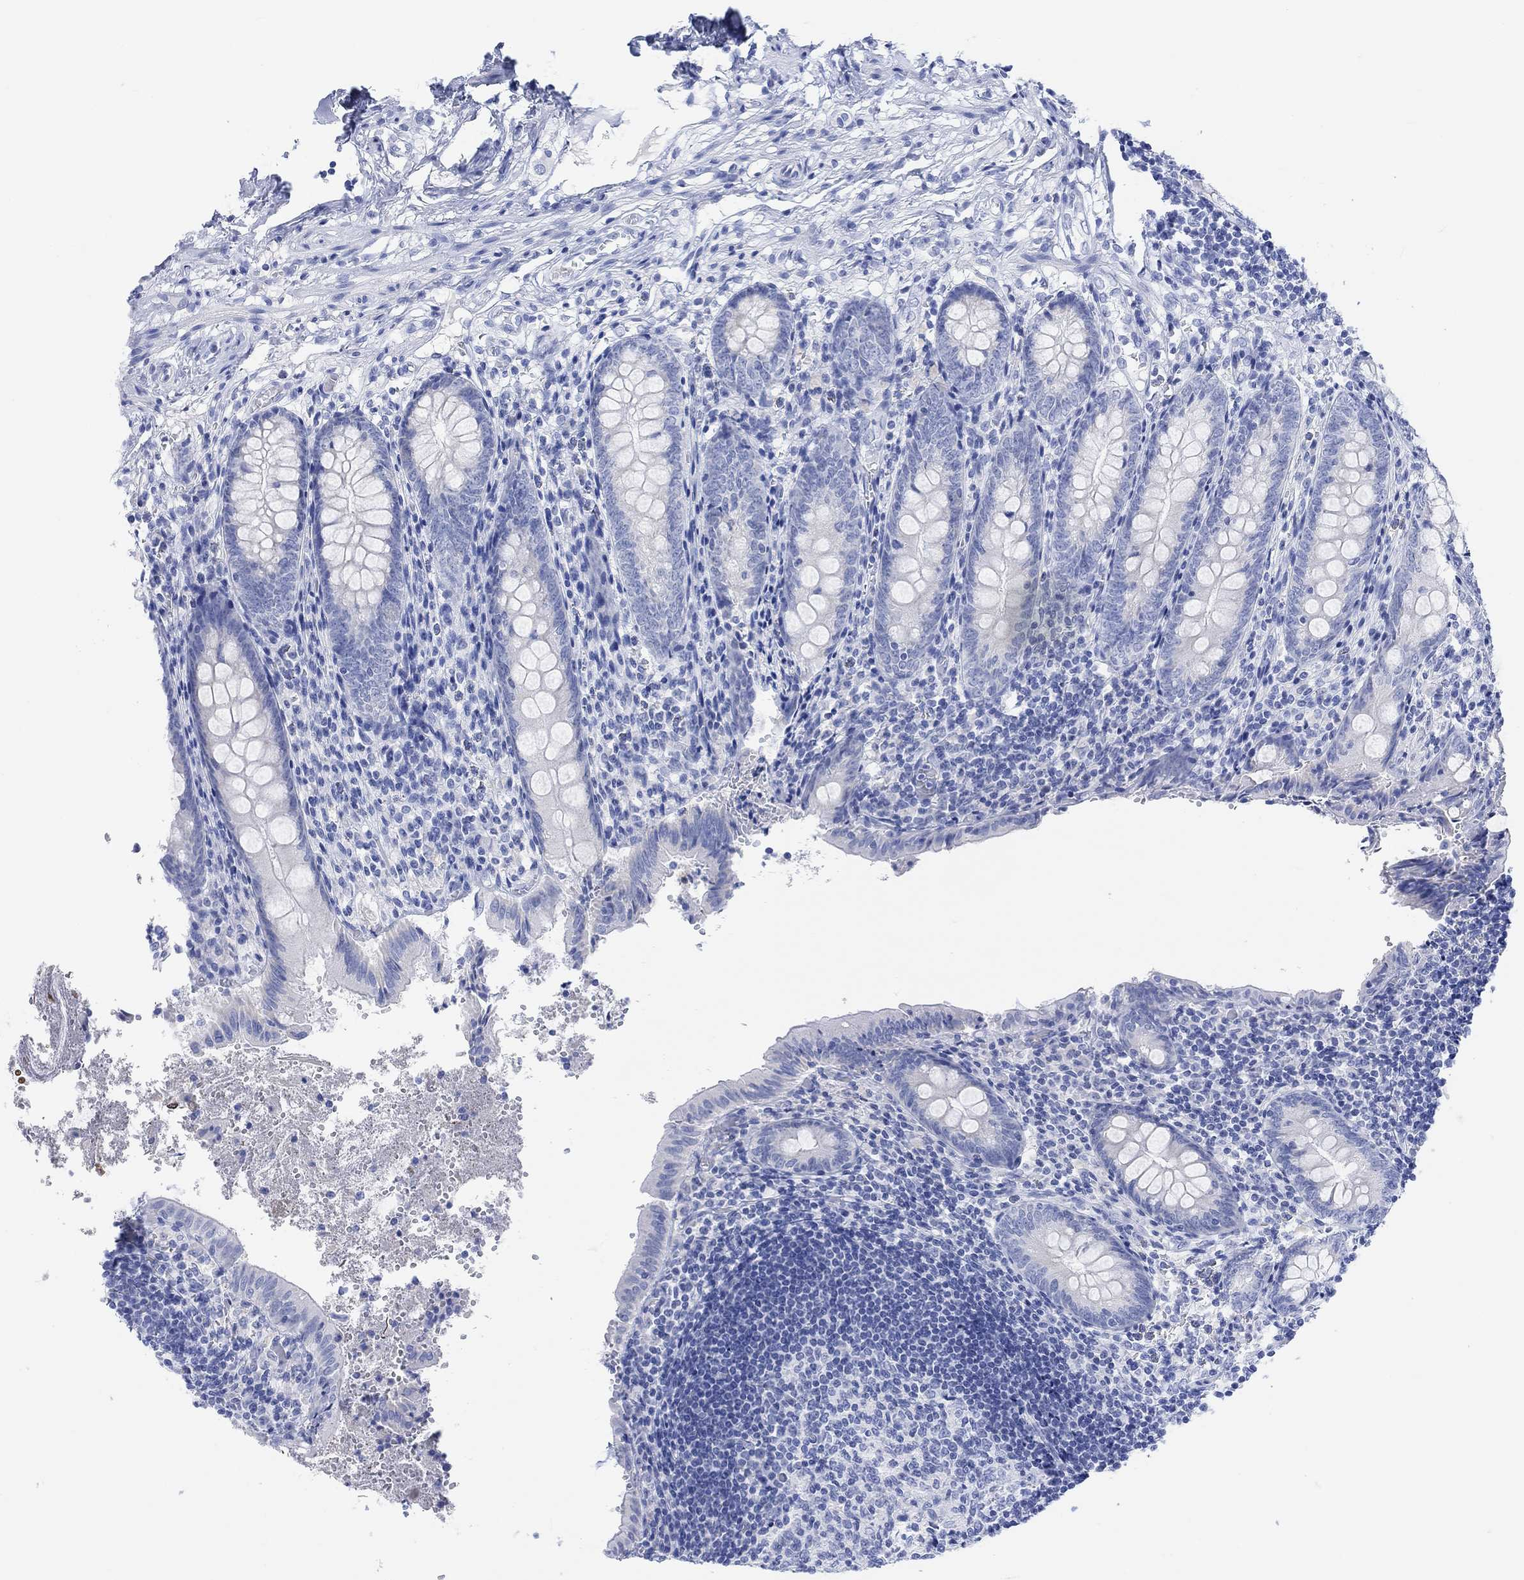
{"staining": {"intensity": "negative", "quantity": "none", "location": "none"}, "tissue": "appendix", "cell_type": "Glandular cells", "image_type": "normal", "snomed": [{"axis": "morphology", "description": "Normal tissue, NOS"}, {"axis": "topography", "description": "Appendix"}], "caption": "An IHC image of unremarkable appendix is shown. There is no staining in glandular cells of appendix.", "gene": "CALCA", "patient": {"sex": "female", "age": 23}}